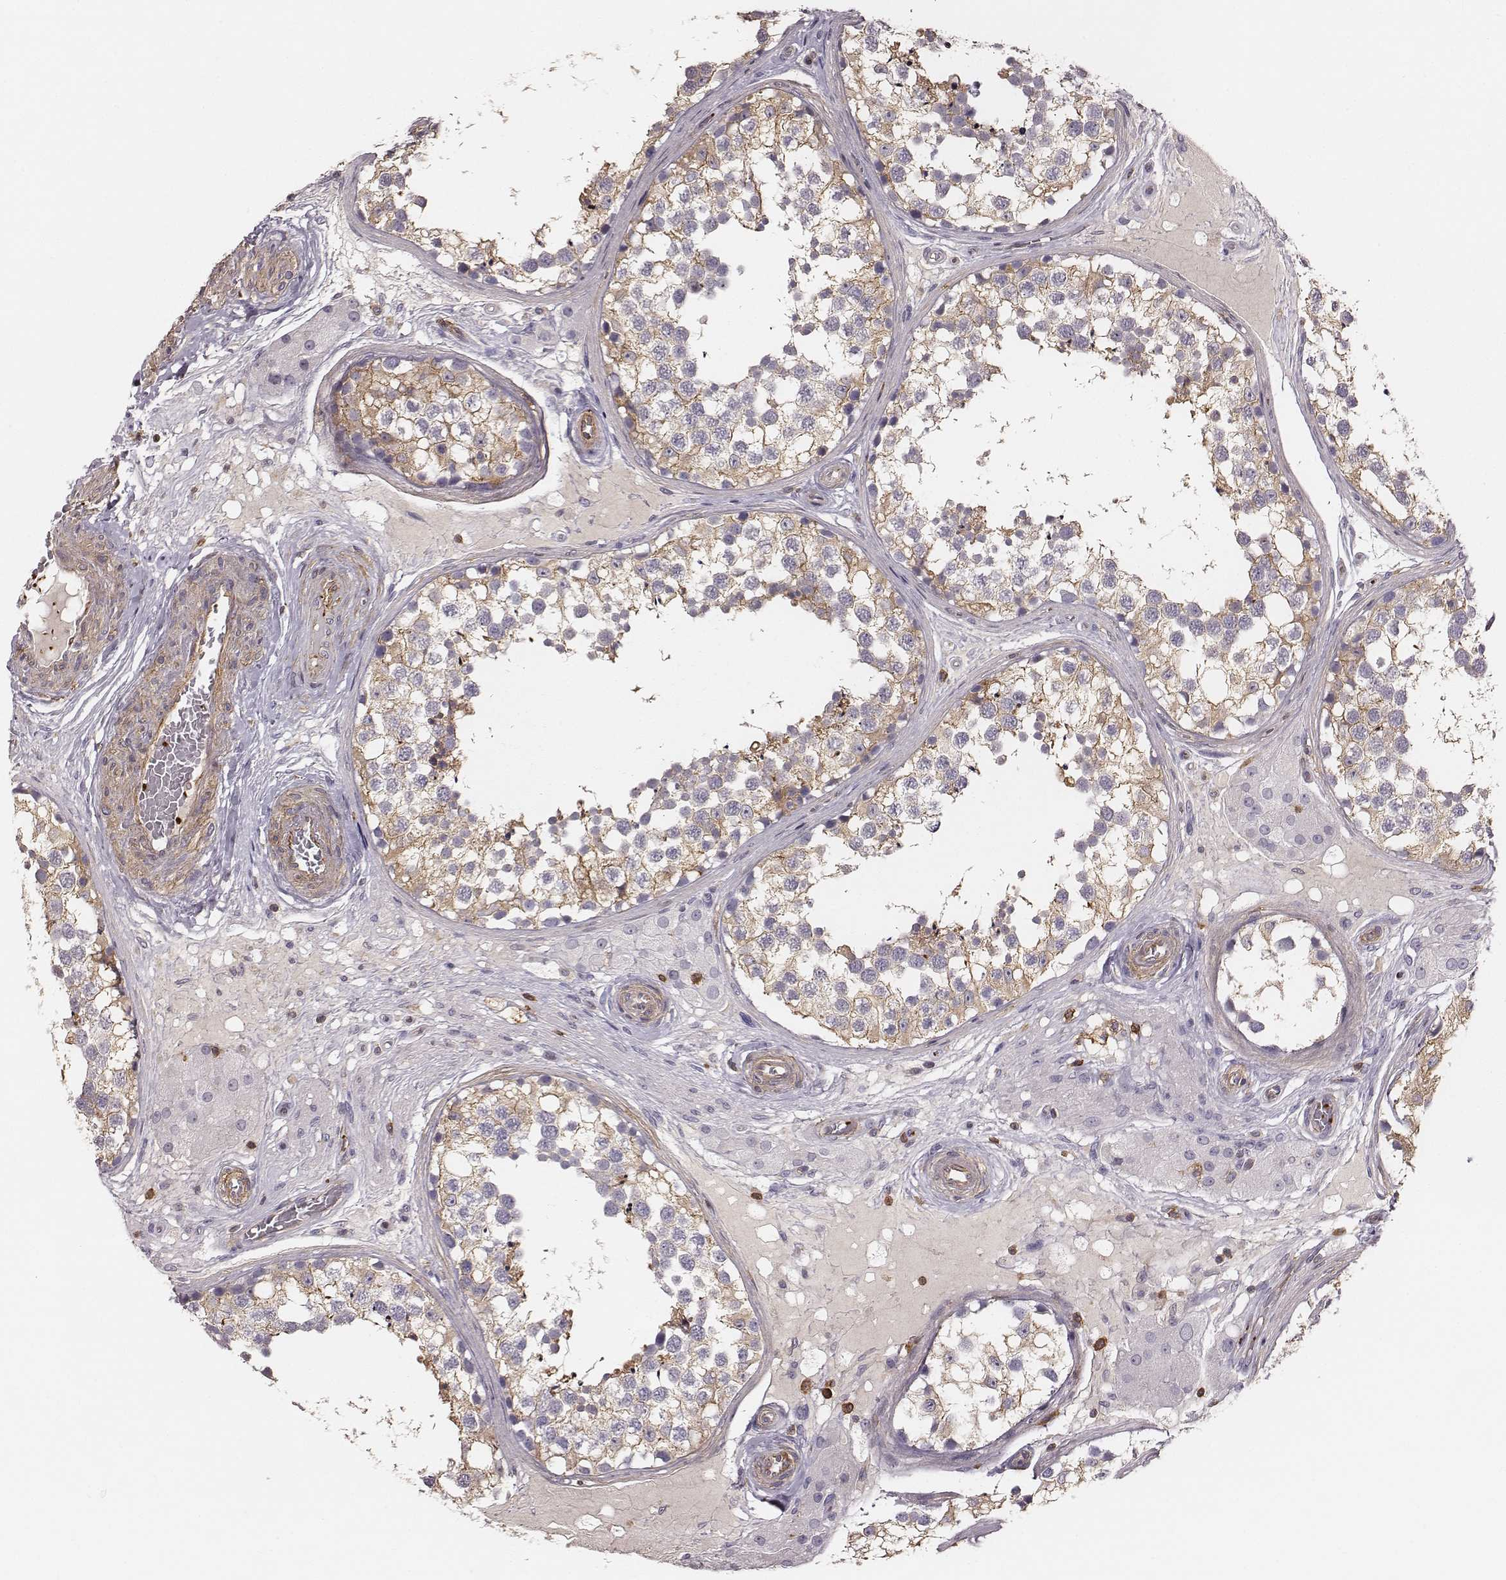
{"staining": {"intensity": "moderate", "quantity": ">75%", "location": "cytoplasmic/membranous"}, "tissue": "testis", "cell_type": "Cells in seminiferous ducts", "image_type": "normal", "snomed": [{"axis": "morphology", "description": "Normal tissue, NOS"}, {"axis": "morphology", "description": "Seminoma, NOS"}, {"axis": "topography", "description": "Testis"}], "caption": "Protein expression analysis of unremarkable testis shows moderate cytoplasmic/membranous expression in approximately >75% of cells in seminiferous ducts.", "gene": "ZYX", "patient": {"sex": "male", "age": 65}}